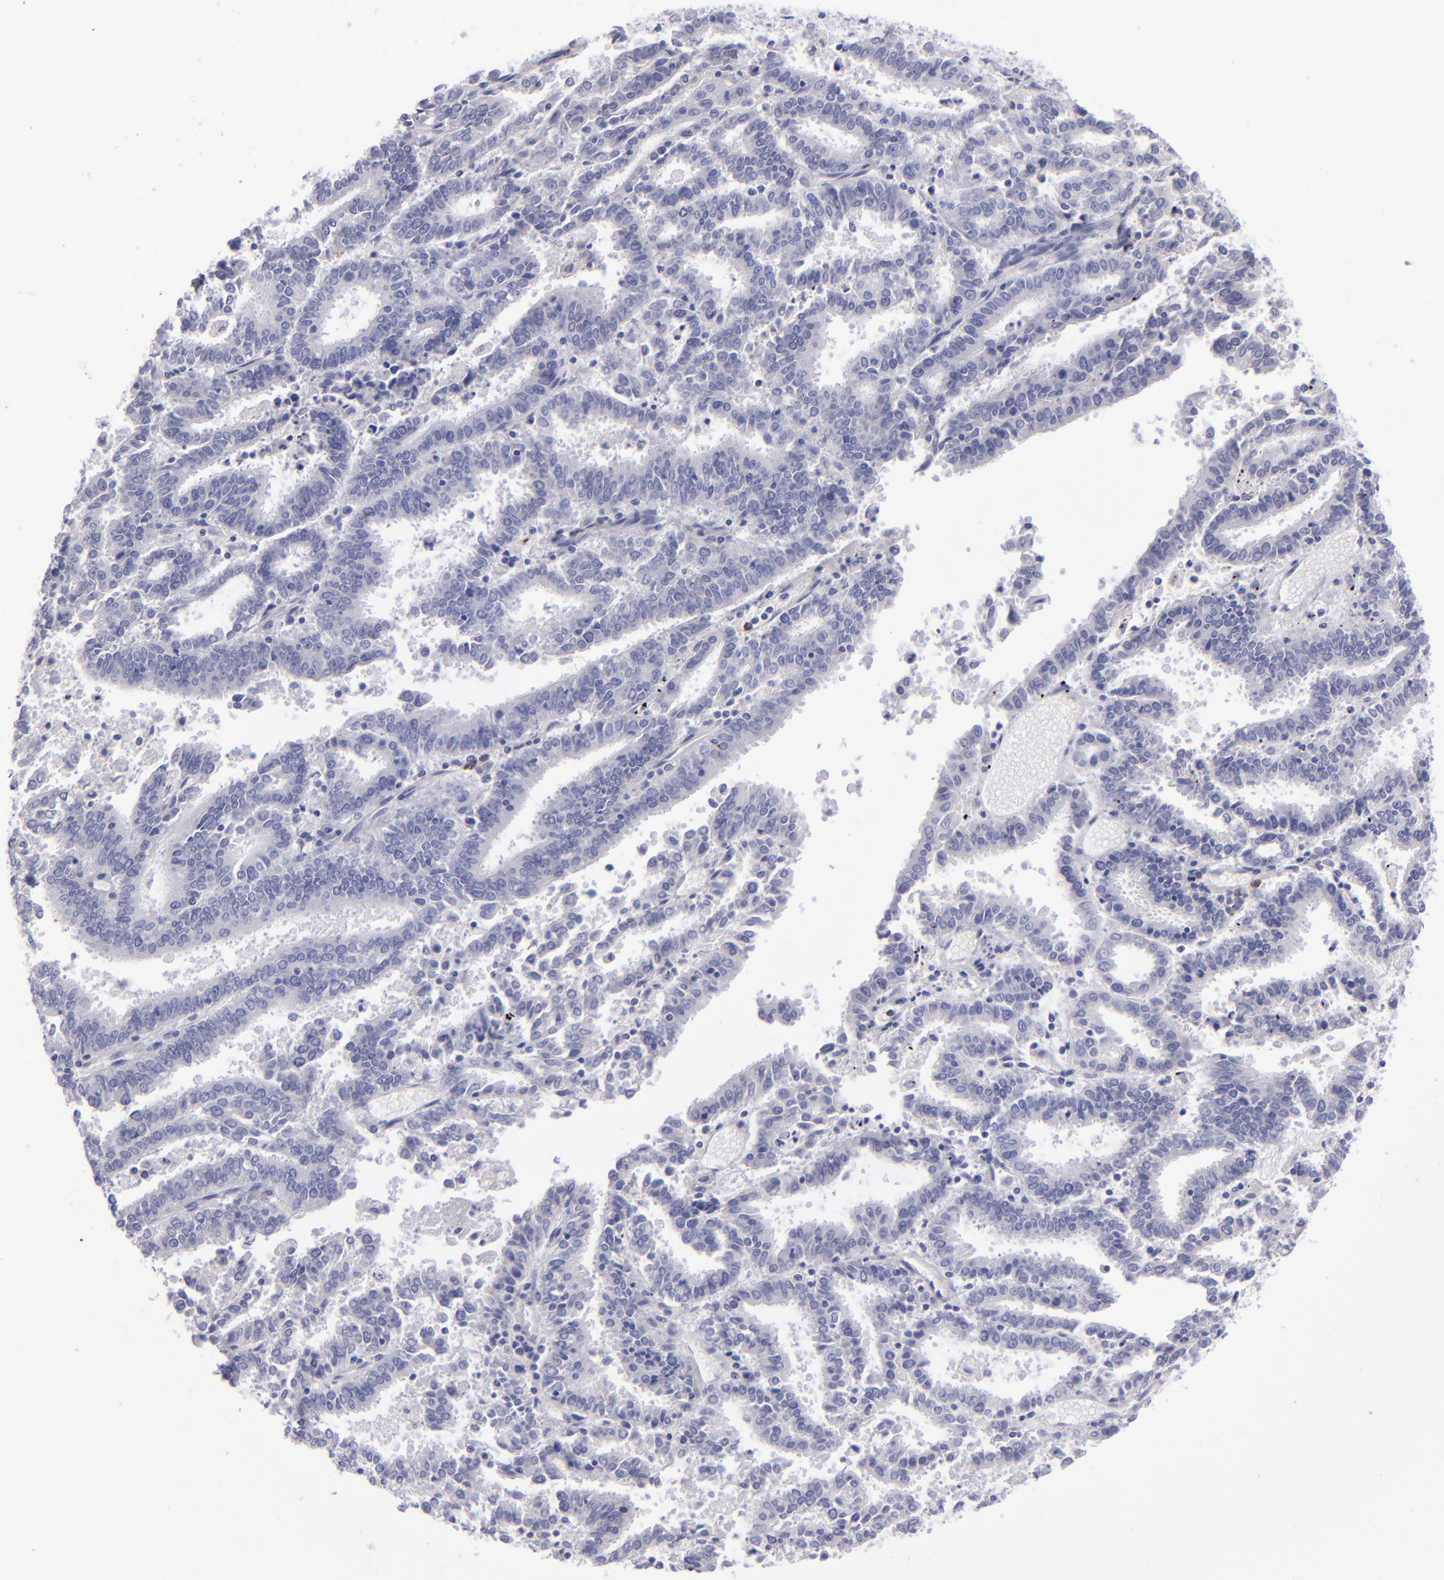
{"staining": {"intensity": "negative", "quantity": "none", "location": "none"}, "tissue": "endometrial cancer", "cell_type": "Tumor cells", "image_type": "cancer", "snomed": [{"axis": "morphology", "description": "Adenocarcinoma, NOS"}, {"axis": "topography", "description": "Uterus"}], "caption": "Adenocarcinoma (endometrial) was stained to show a protein in brown. There is no significant positivity in tumor cells. Brightfield microscopy of immunohistochemistry stained with DAB (brown) and hematoxylin (blue), captured at high magnification.", "gene": "CD22", "patient": {"sex": "female", "age": 83}}